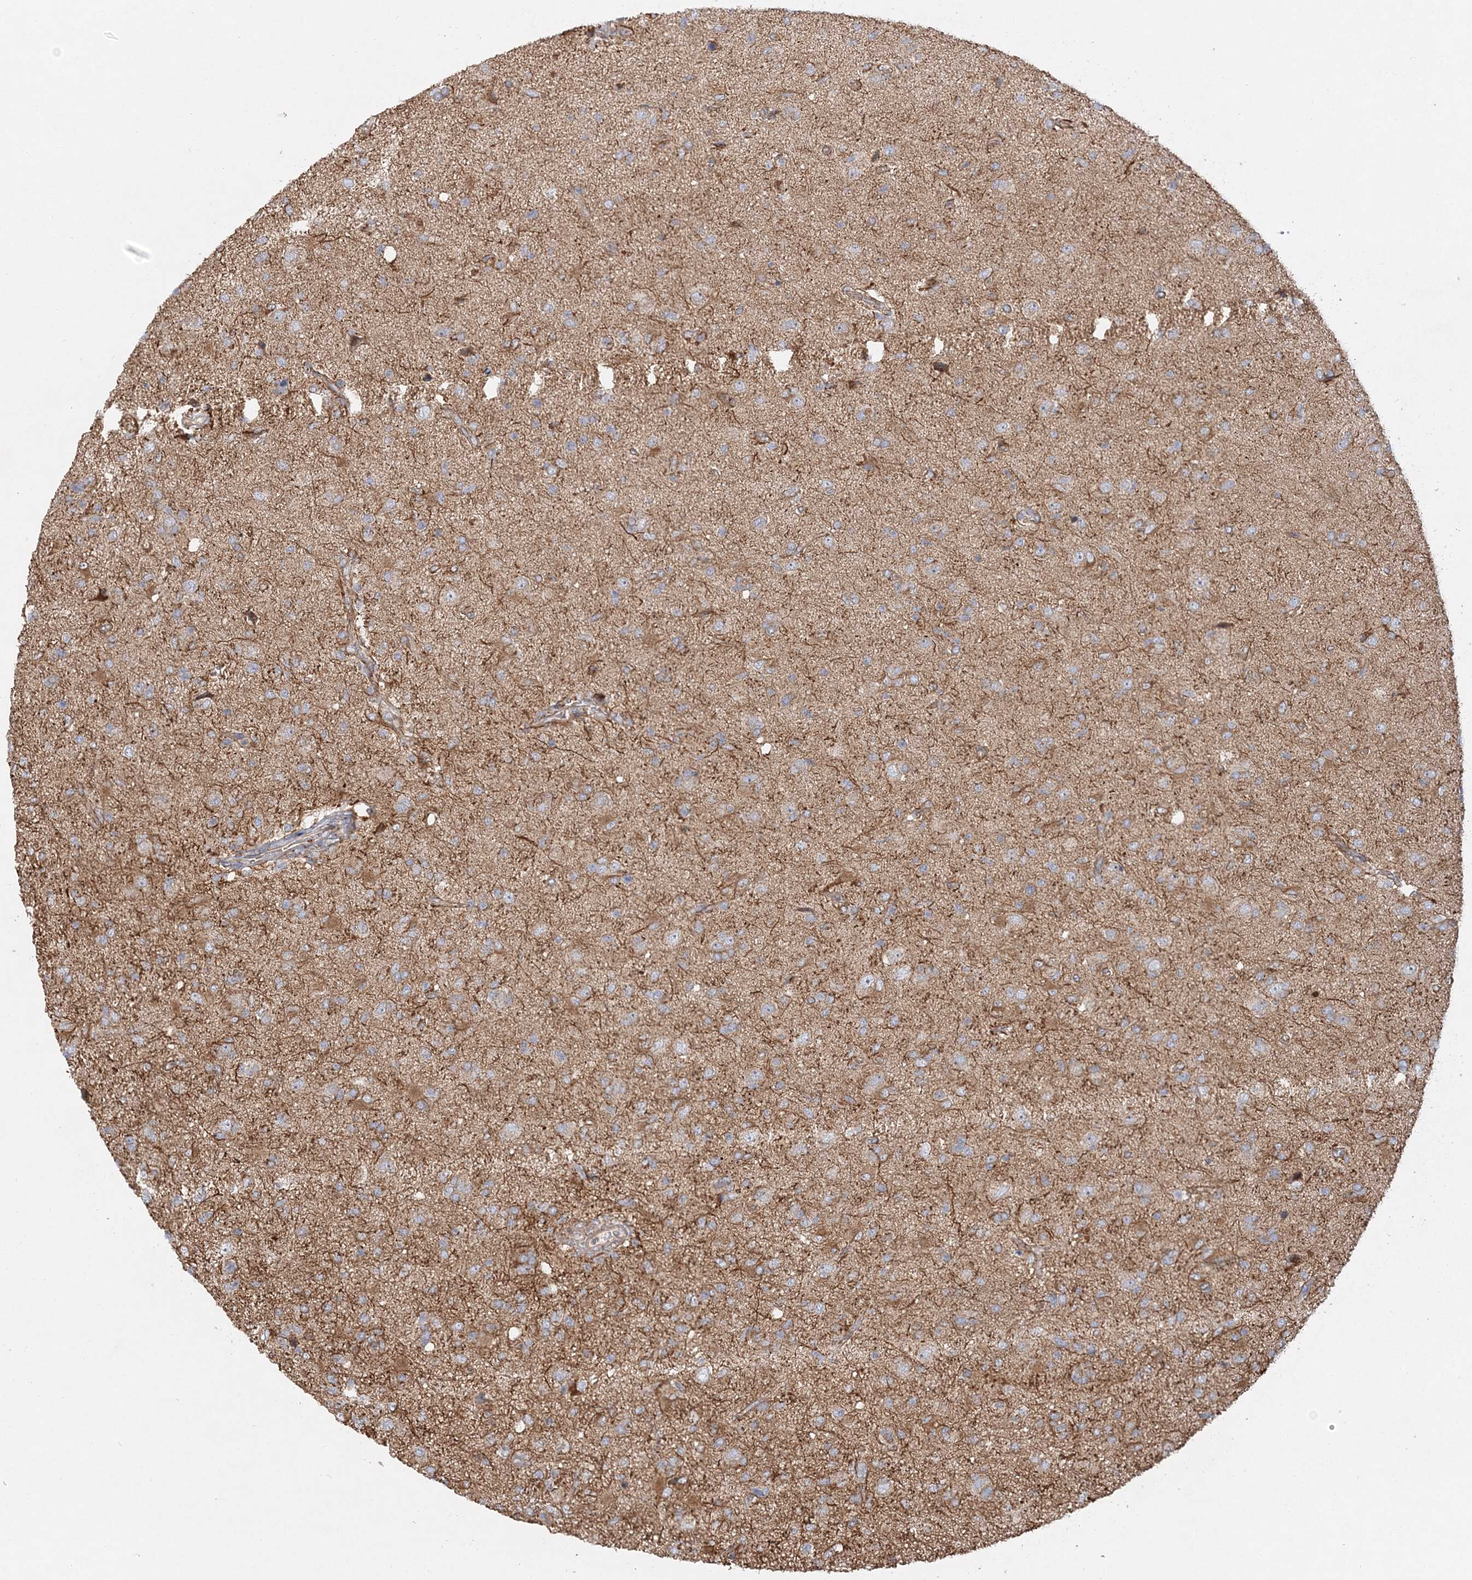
{"staining": {"intensity": "weak", "quantity": ">75%", "location": "cytoplasmic/membranous"}, "tissue": "glioma", "cell_type": "Tumor cells", "image_type": "cancer", "snomed": [{"axis": "morphology", "description": "Glioma, malignant, High grade"}, {"axis": "topography", "description": "Brain"}], "caption": "DAB immunohistochemical staining of glioma displays weak cytoplasmic/membranous protein expression in approximately >75% of tumor cells.", "gene": "ZFYVE16", "patient": {"sex": "female", "age": 57}}